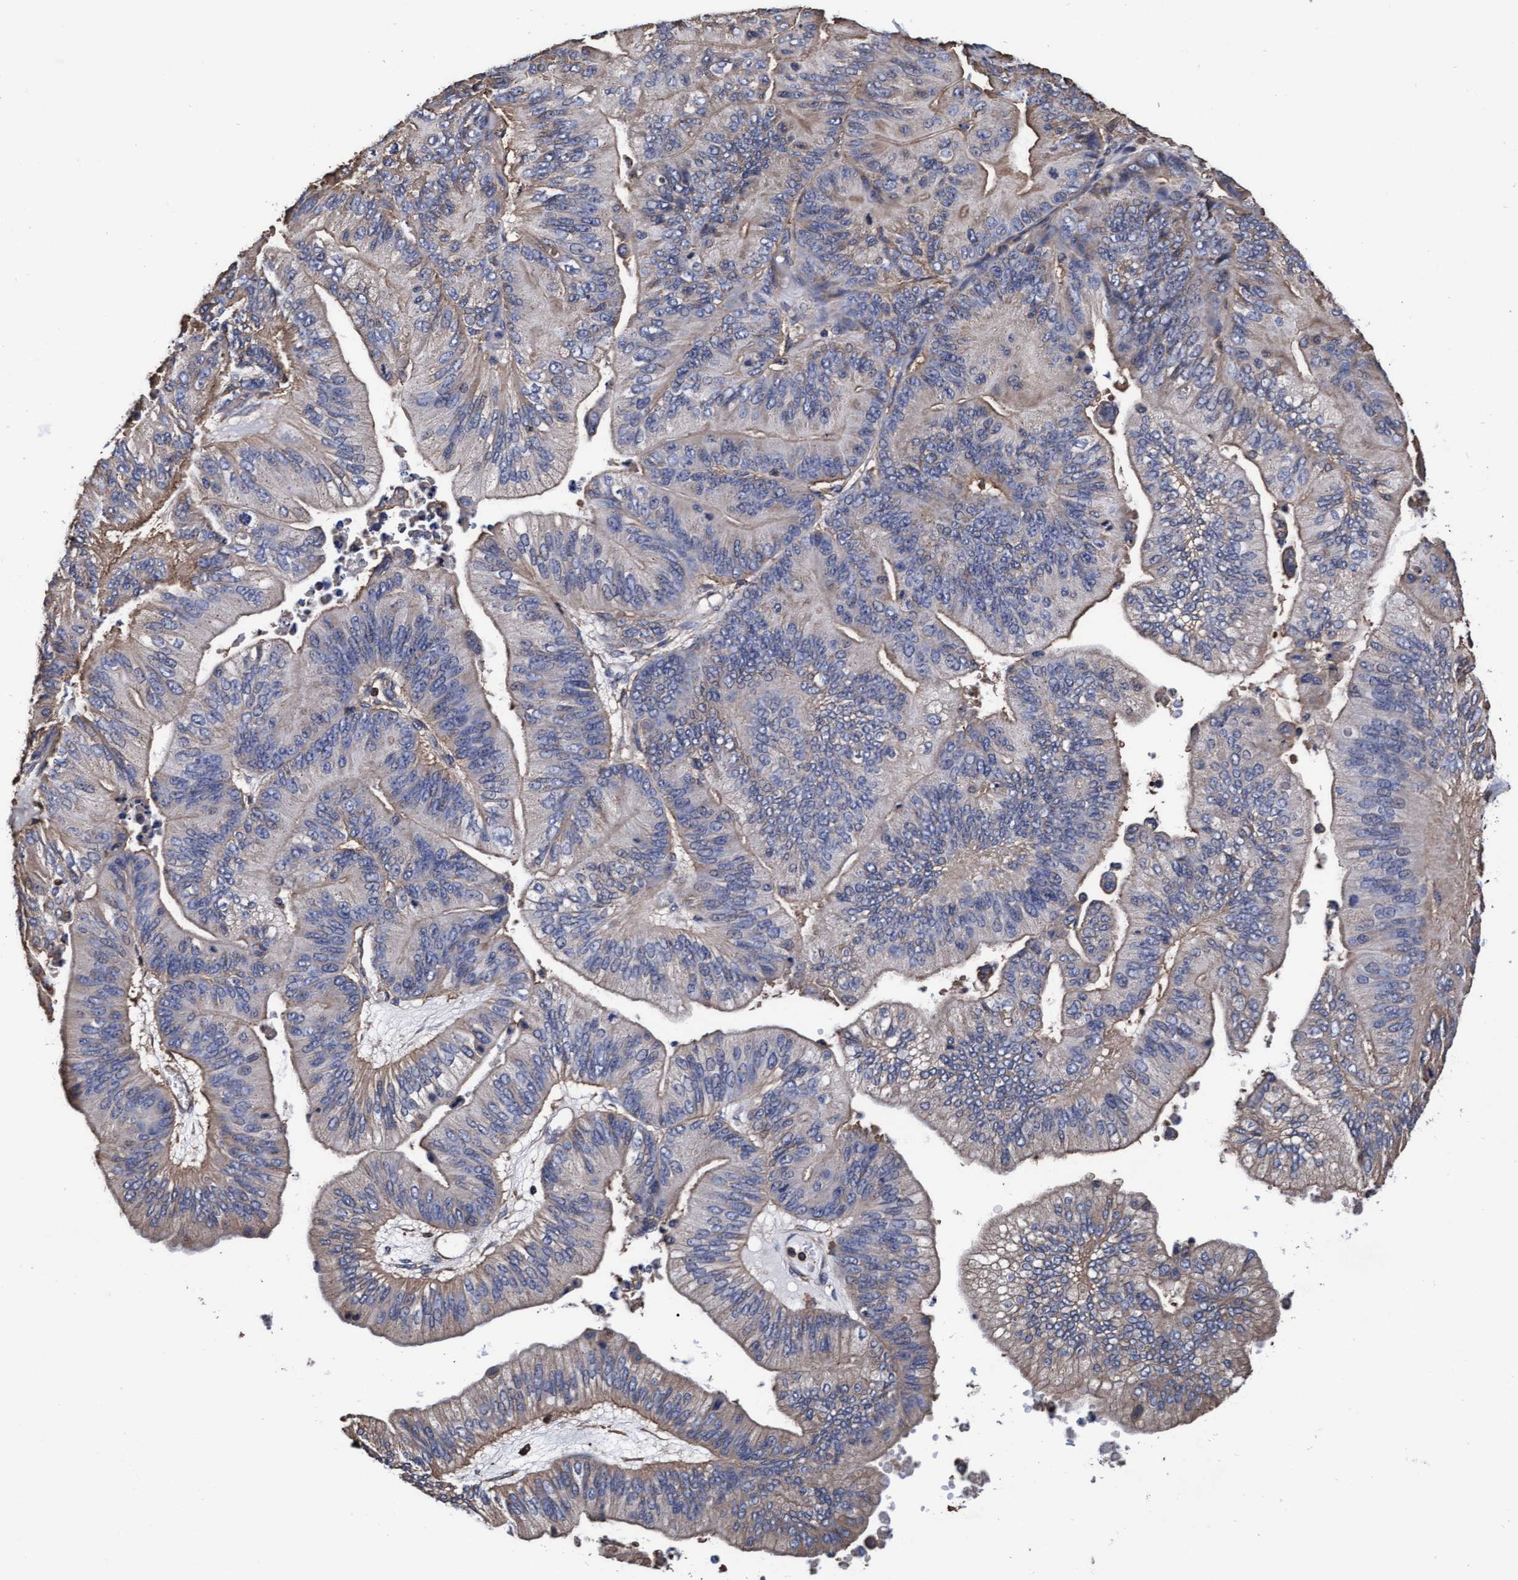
{"staining": {"intensity": "weak", "quantity": "<25%", "location": "cytoplasmic/membranous"}, "tissue": "ovarian cancer", "cell_type": "Tumor cells", "image_type": "cancer", "snomed": [{"axis": "morphology", "description": "Cystadenocarcinoma, mucinous, NOS"}, {"axis": "topography", "description": "Ovary"}], "caption": "IHC micrograph of ovarian mucinous cystadenocarcinoma stained for a protein (brown), which demonstrates no positivity in tumor cells.", "gene": "GRHPR", "patient": {"sex": "female", "age": 61}}